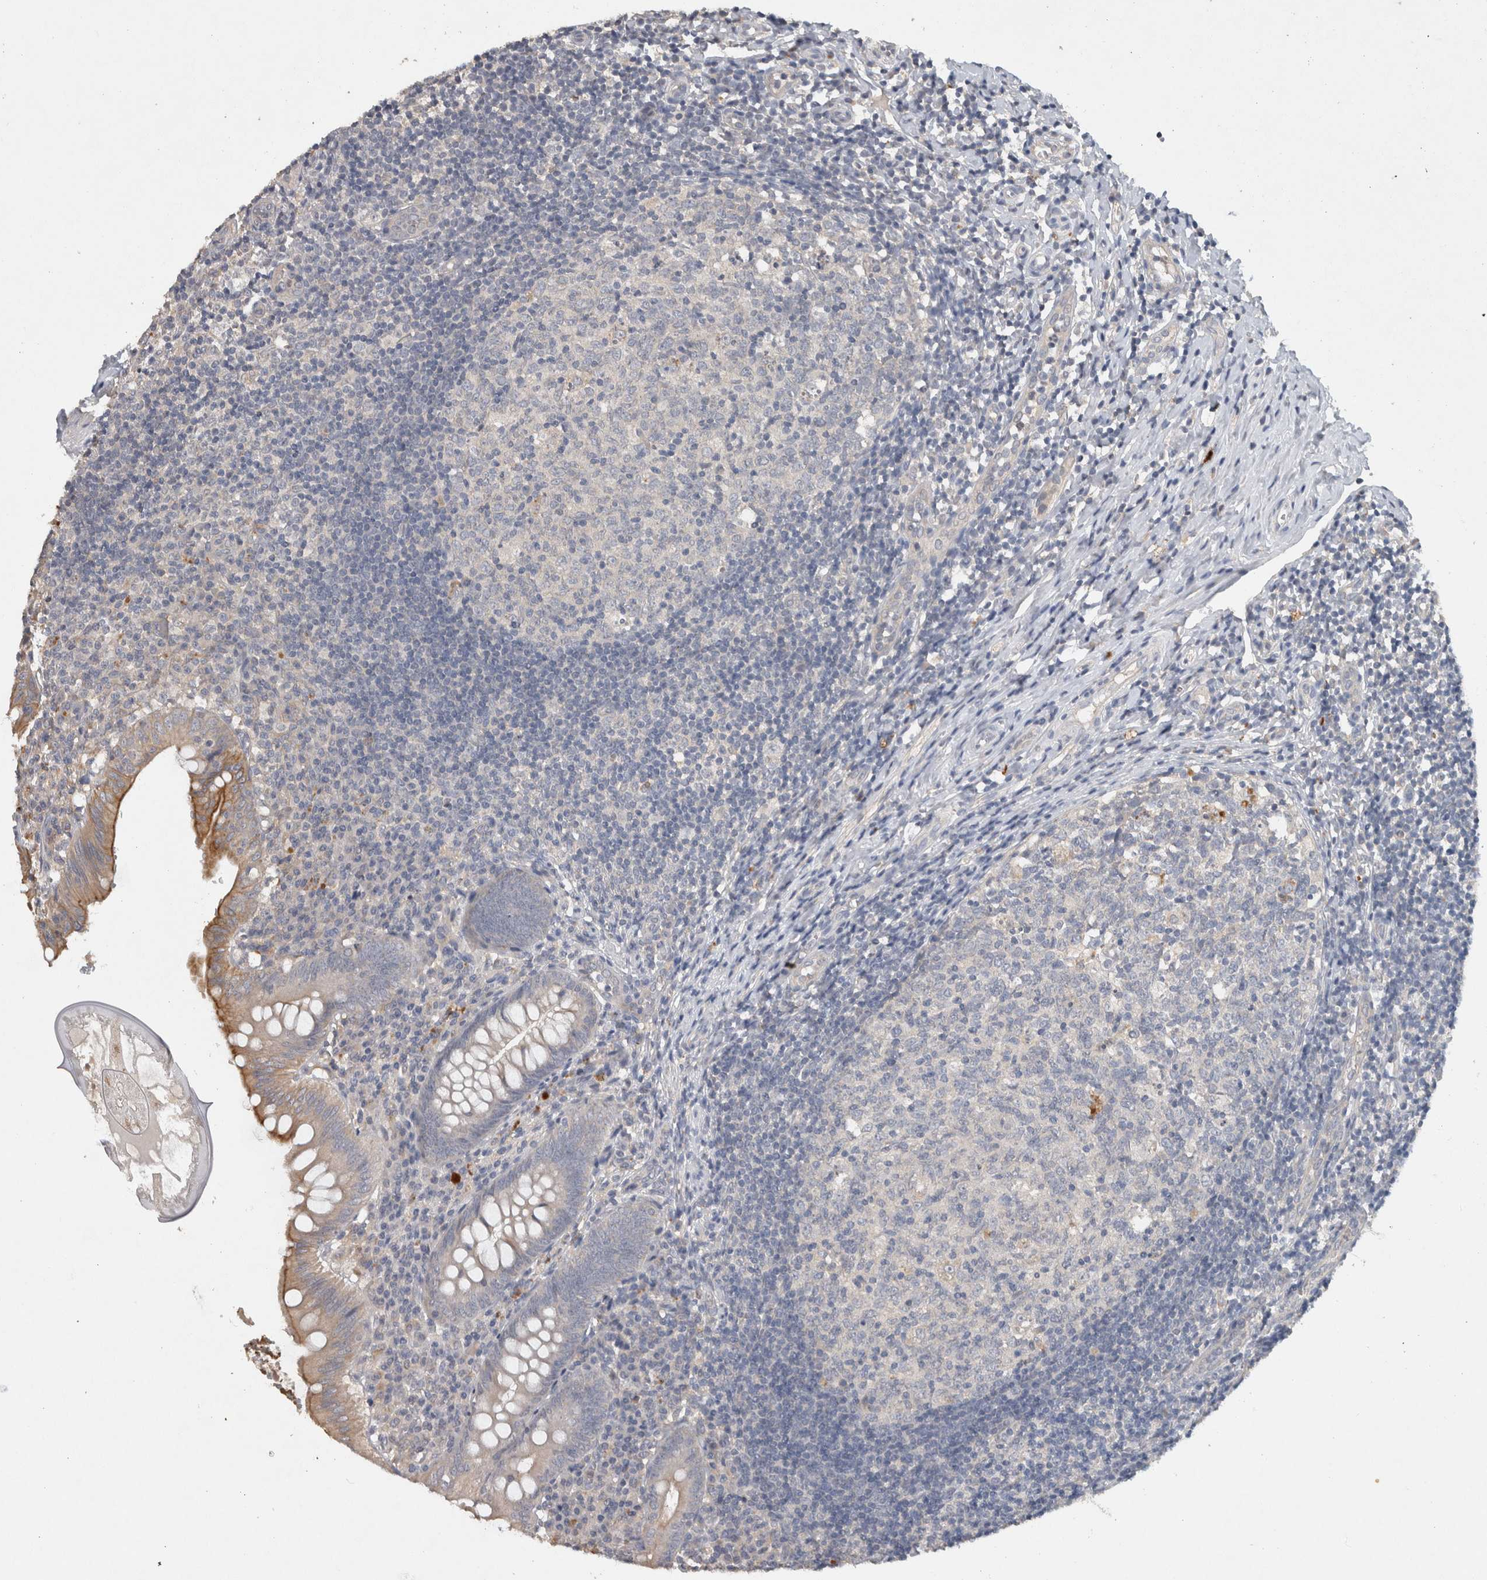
{"staining": {"intensity": "moderate", "quantity": "25%-75%", "location": "cytoplasmic/membranous"}, "tissue": "appendix", "cell_type": "Glandular cells", "image_type": "normal", "snomed": [{"axis": "morphology", "description": "Normal tissue, NOS"}, {"axis": "topography", "description": "Appendix"}], "caption": "This is a histology image of immunohistochemistry (IHC) staining of benign appendix, which shows moderate staining in the cytoplasmic/membranous of glandular cells.", "gene": "HEXD", "patient": {"sex": "male", "age": 8}}